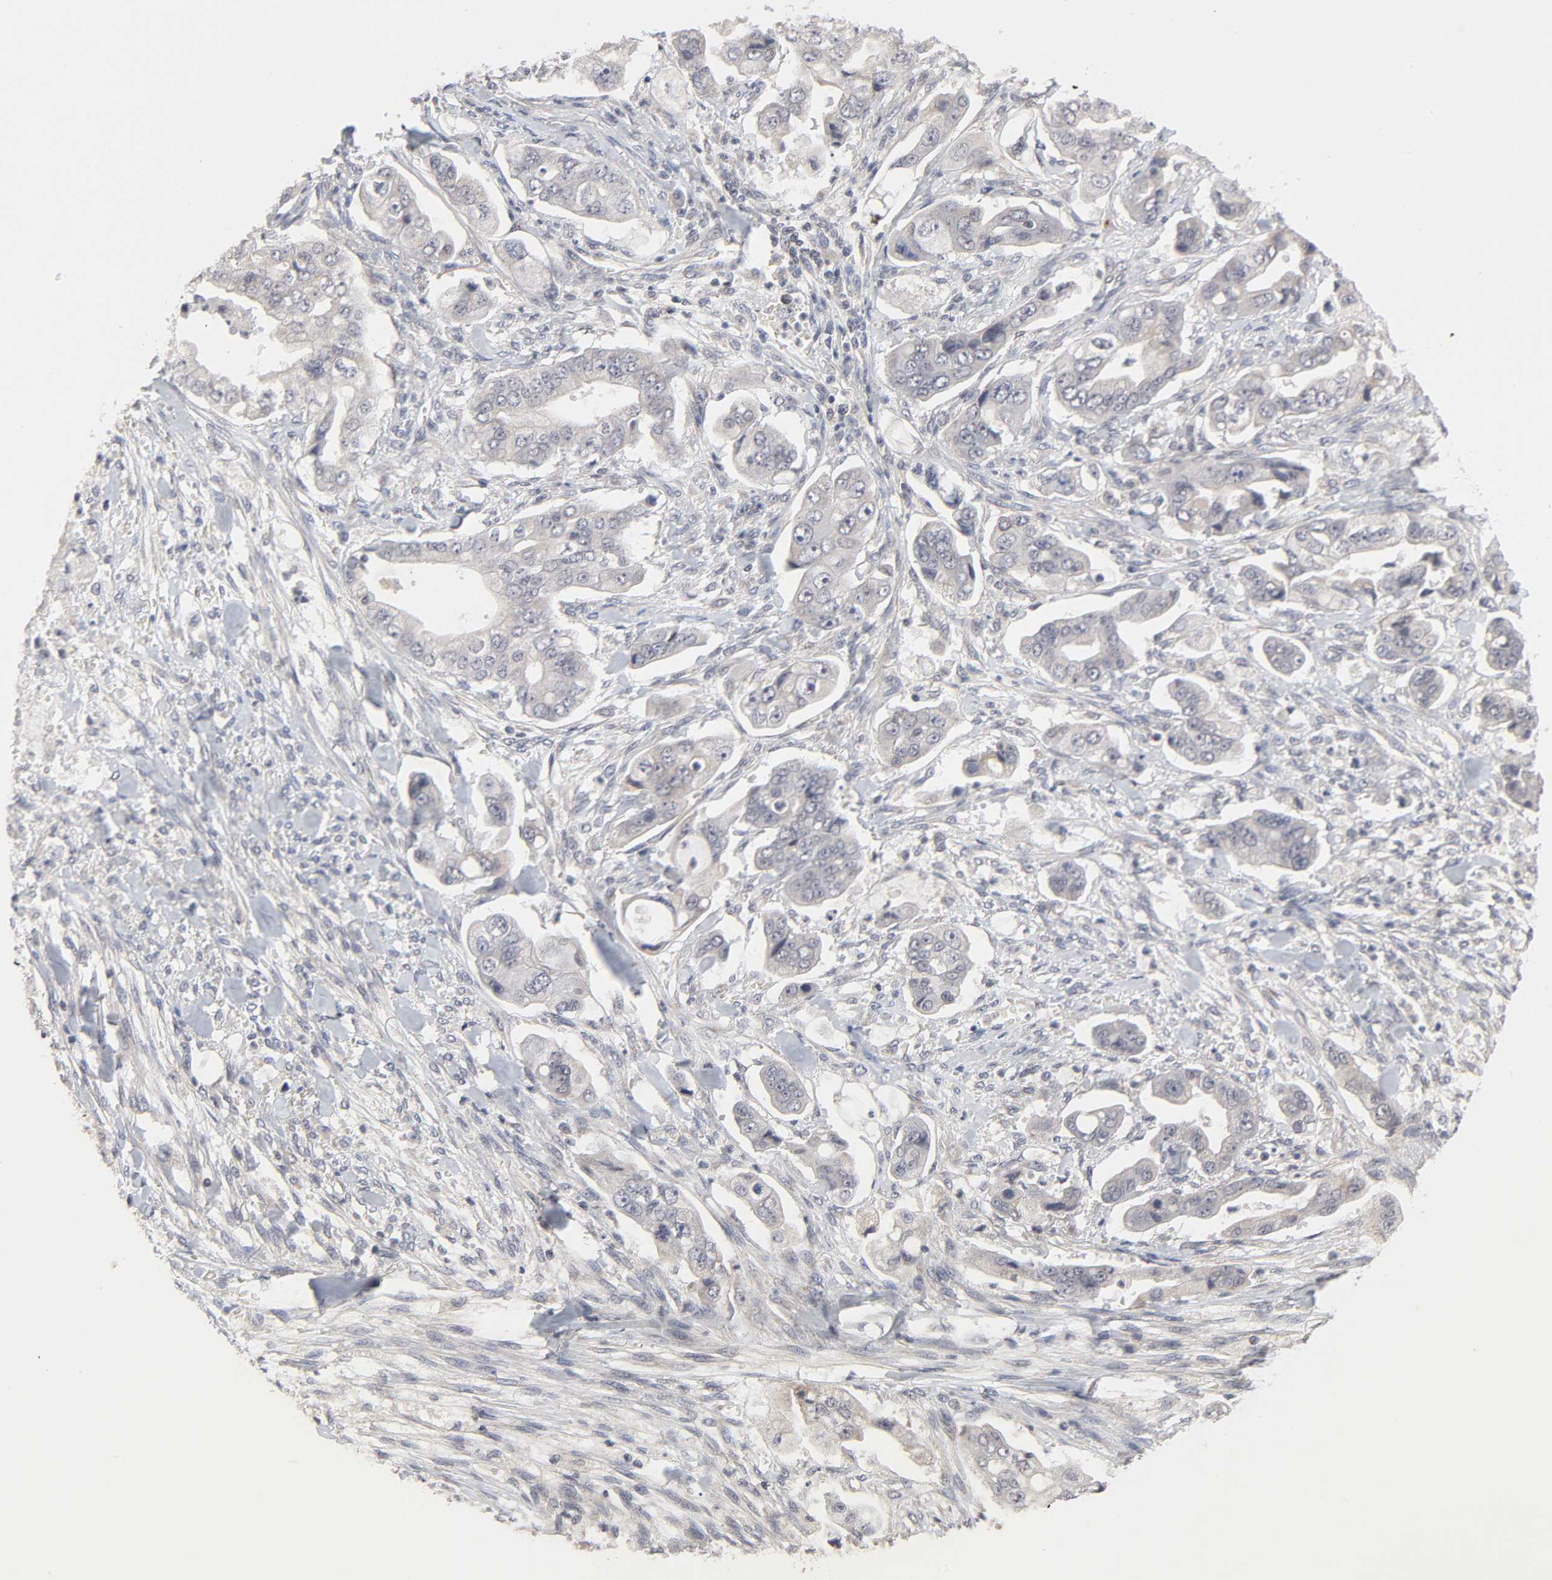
{"staining": {"intensity": "weak", "quantity": "<25%", "location": "cytoplasmic/membranous"}, "tissue": "stomach cancer", "cell_type": "Tumor cells", "image_type": "cancer", "snomed": [{"axis": "morphology", "description": "Adenocarcinoma, NOS"}, {"axis": "topography", "description": "Stomach"}], "caption": "IHC histopathology image of stomach cancer stained for a protein (brown), which exhibits no expression in tumor cells.", "gene": "AUH", "patient": {"sex": "male", "age": 62}}